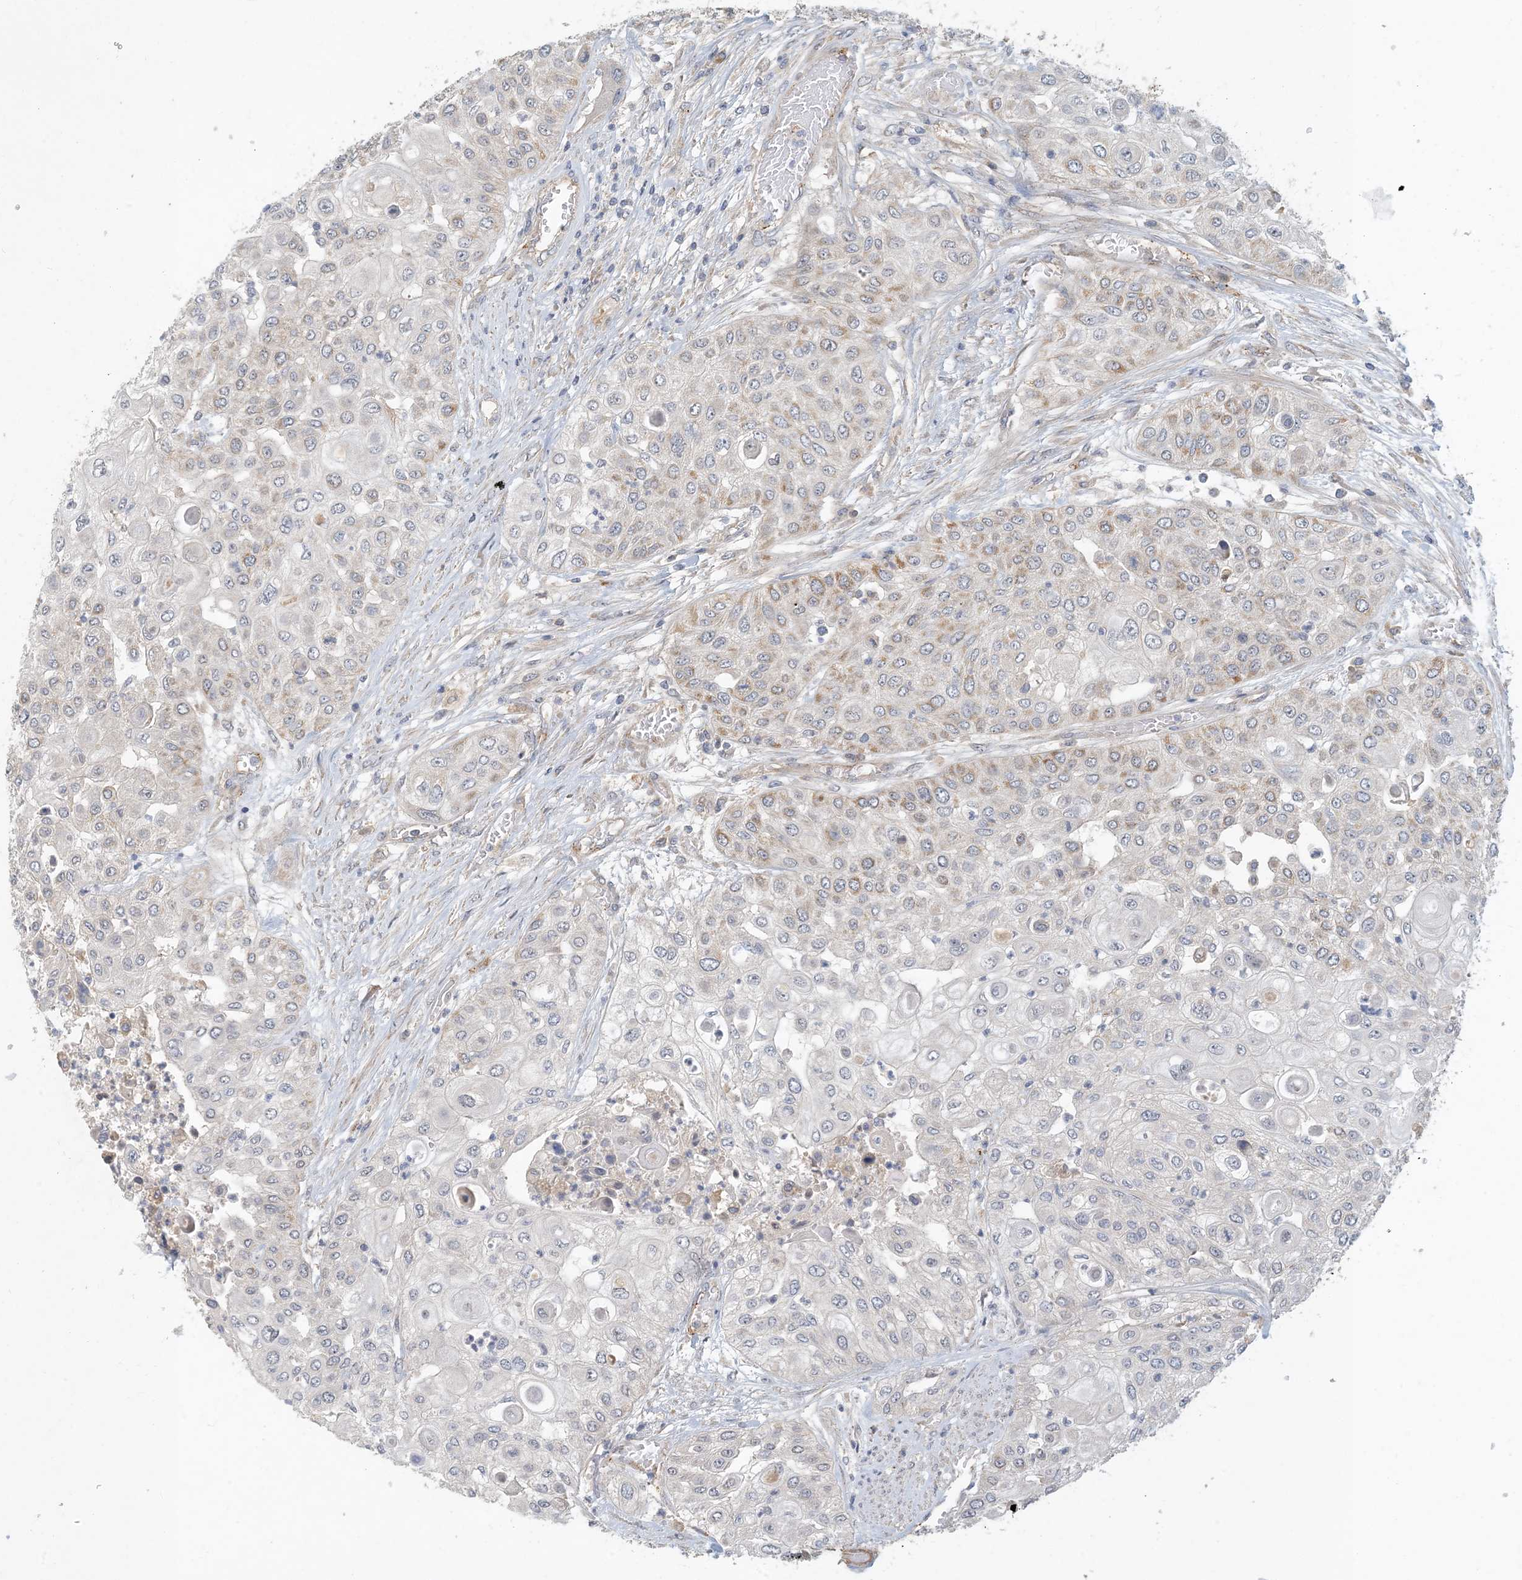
{"staining": {"intensity": "moderate", "quantity": "<25%", "location": "cytoplasmic/membranous"}, "tissue": "urothelial cancer", "cell_type": "Tumor cells", "image_type": "cancer", "snomed": [{"axis": "morphology", "description": "Urothelial carcinoma, High grade"}, {"axis": "topography", "description": "Urinary bladder"}], "caption": "Immunohistochemistry of human high-grade urothelial carcinoma shows low levels of moderate cytoplasmic/membranous expression in approximately <25% of tumor cells.", "gene": "ZBTB3", "patient": {"sex": "female", "age": 79}}